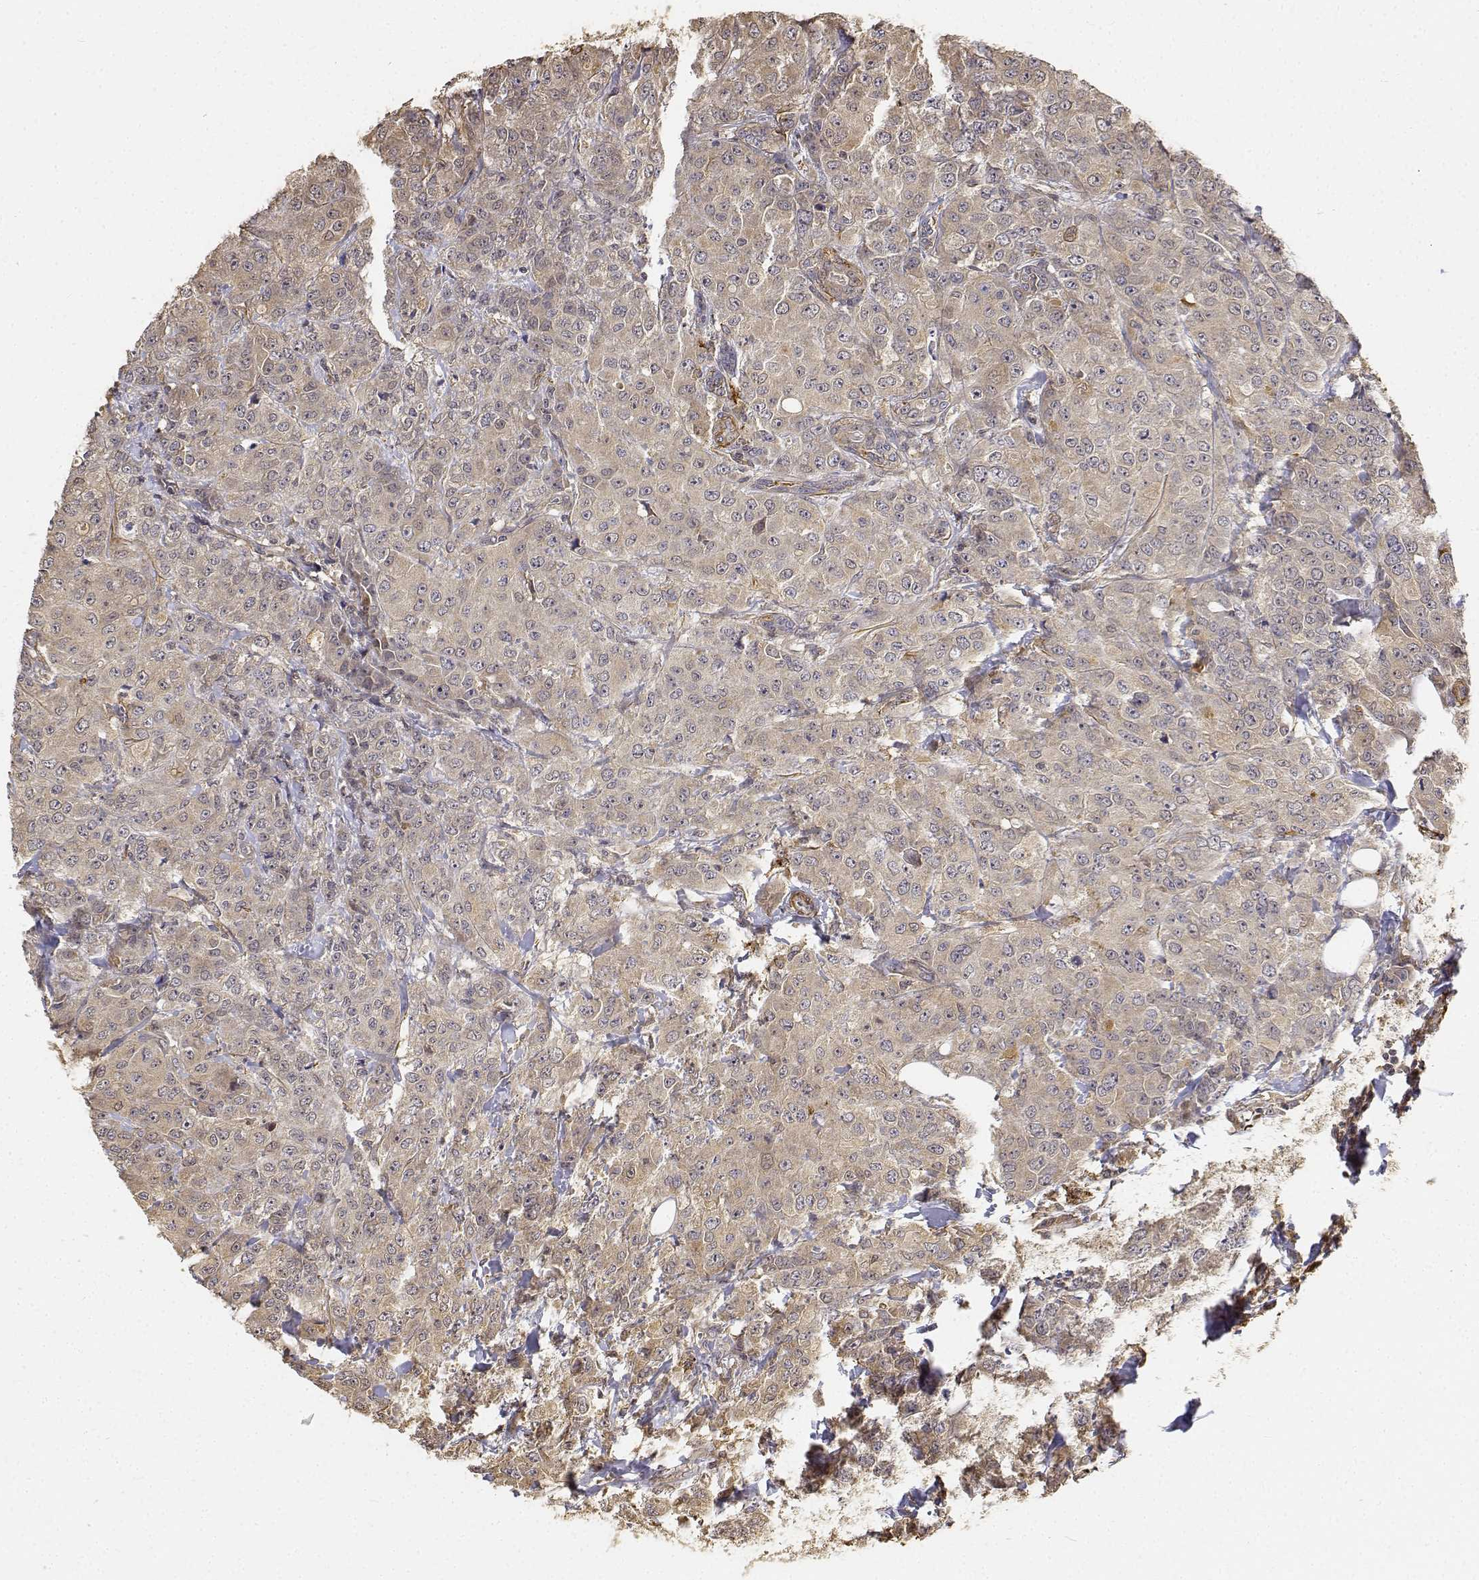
{"staining": {"intensity": "weak", "quantity": ">75%", "location": "cytoplasmic/membranous"}, "tissue": "breast cancer", "cell_type": "Tumor cells", "image_type": "cancer", "snomed": [{"axis": "morphology", "description": "Normal tissue, NOS"}, {"axis": "morphology", "description": "Duct carcinoma"}, {"axis": "topography", "description": "Breast"}], "caption": "Breast cancer (intraductal carcinoma) tissue exhibits weak cytoplasmic/membranous expression in about >75% of tumor cells", "gene": "PCID2", "patient": {"sex": "female", "age": 43}}